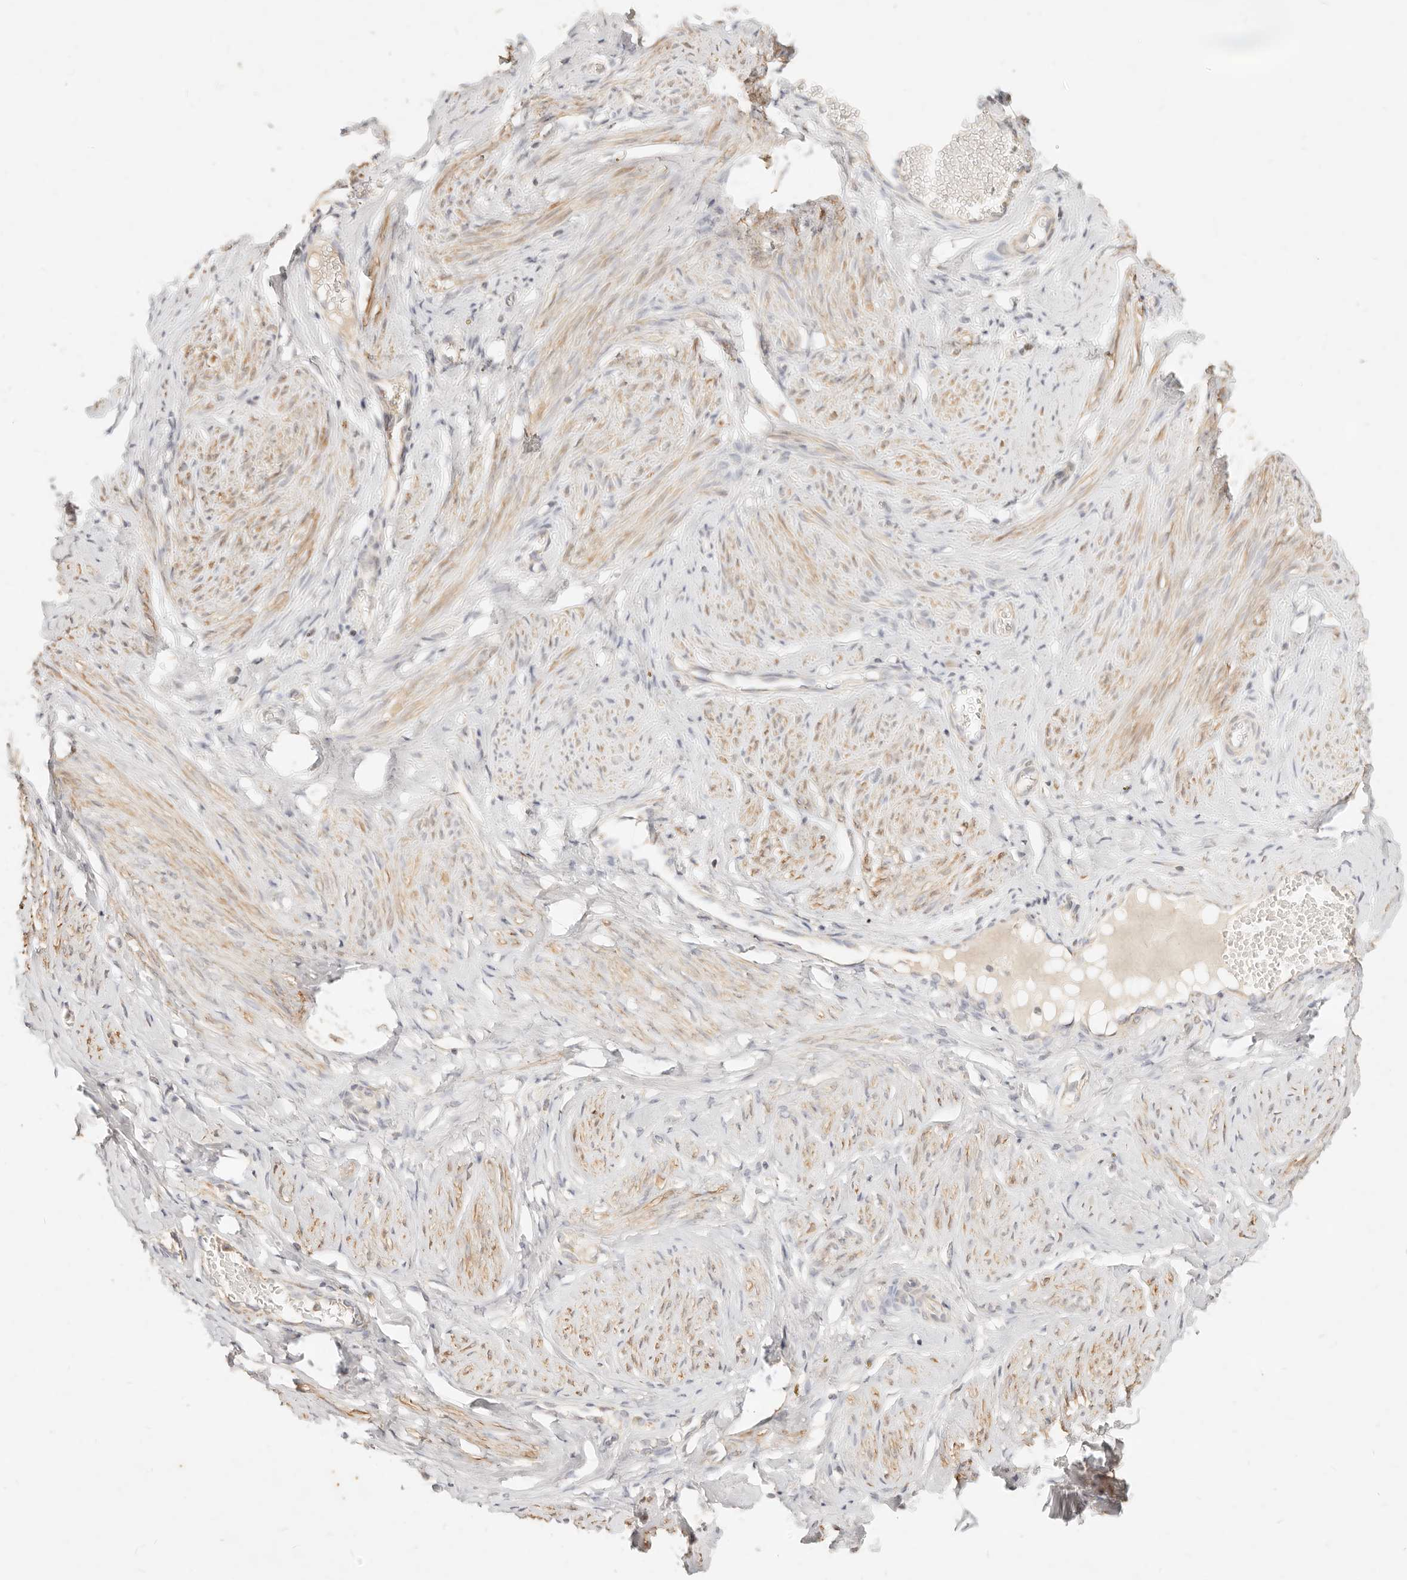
{"staining": {"intensity": "moderate", "quantity": ">75%", "location": "cytoplasmic/membranous"}, "tissue": "cervix", "cell_type": "Glandular cells", "image_type": "normal", "snomed": [{"axis": "morphology", "description": "Normal tissue, NOS"}, {"axis": "topography", "description": "Cervix"}], "caption": "Brown immunohistochemical staining in normal human cervix demonstrates moderate cytoplasmic/membranous positivity in about >75% of glandular cells. The staining is performed using DAB (3,3'-diaminobenzidine) brown chromogen to label protein expression. The nuclei are counter-stained blue using hematoxylin.", "gene": "RUBCNL", "patient": {"sex": "female", "age": 36}}